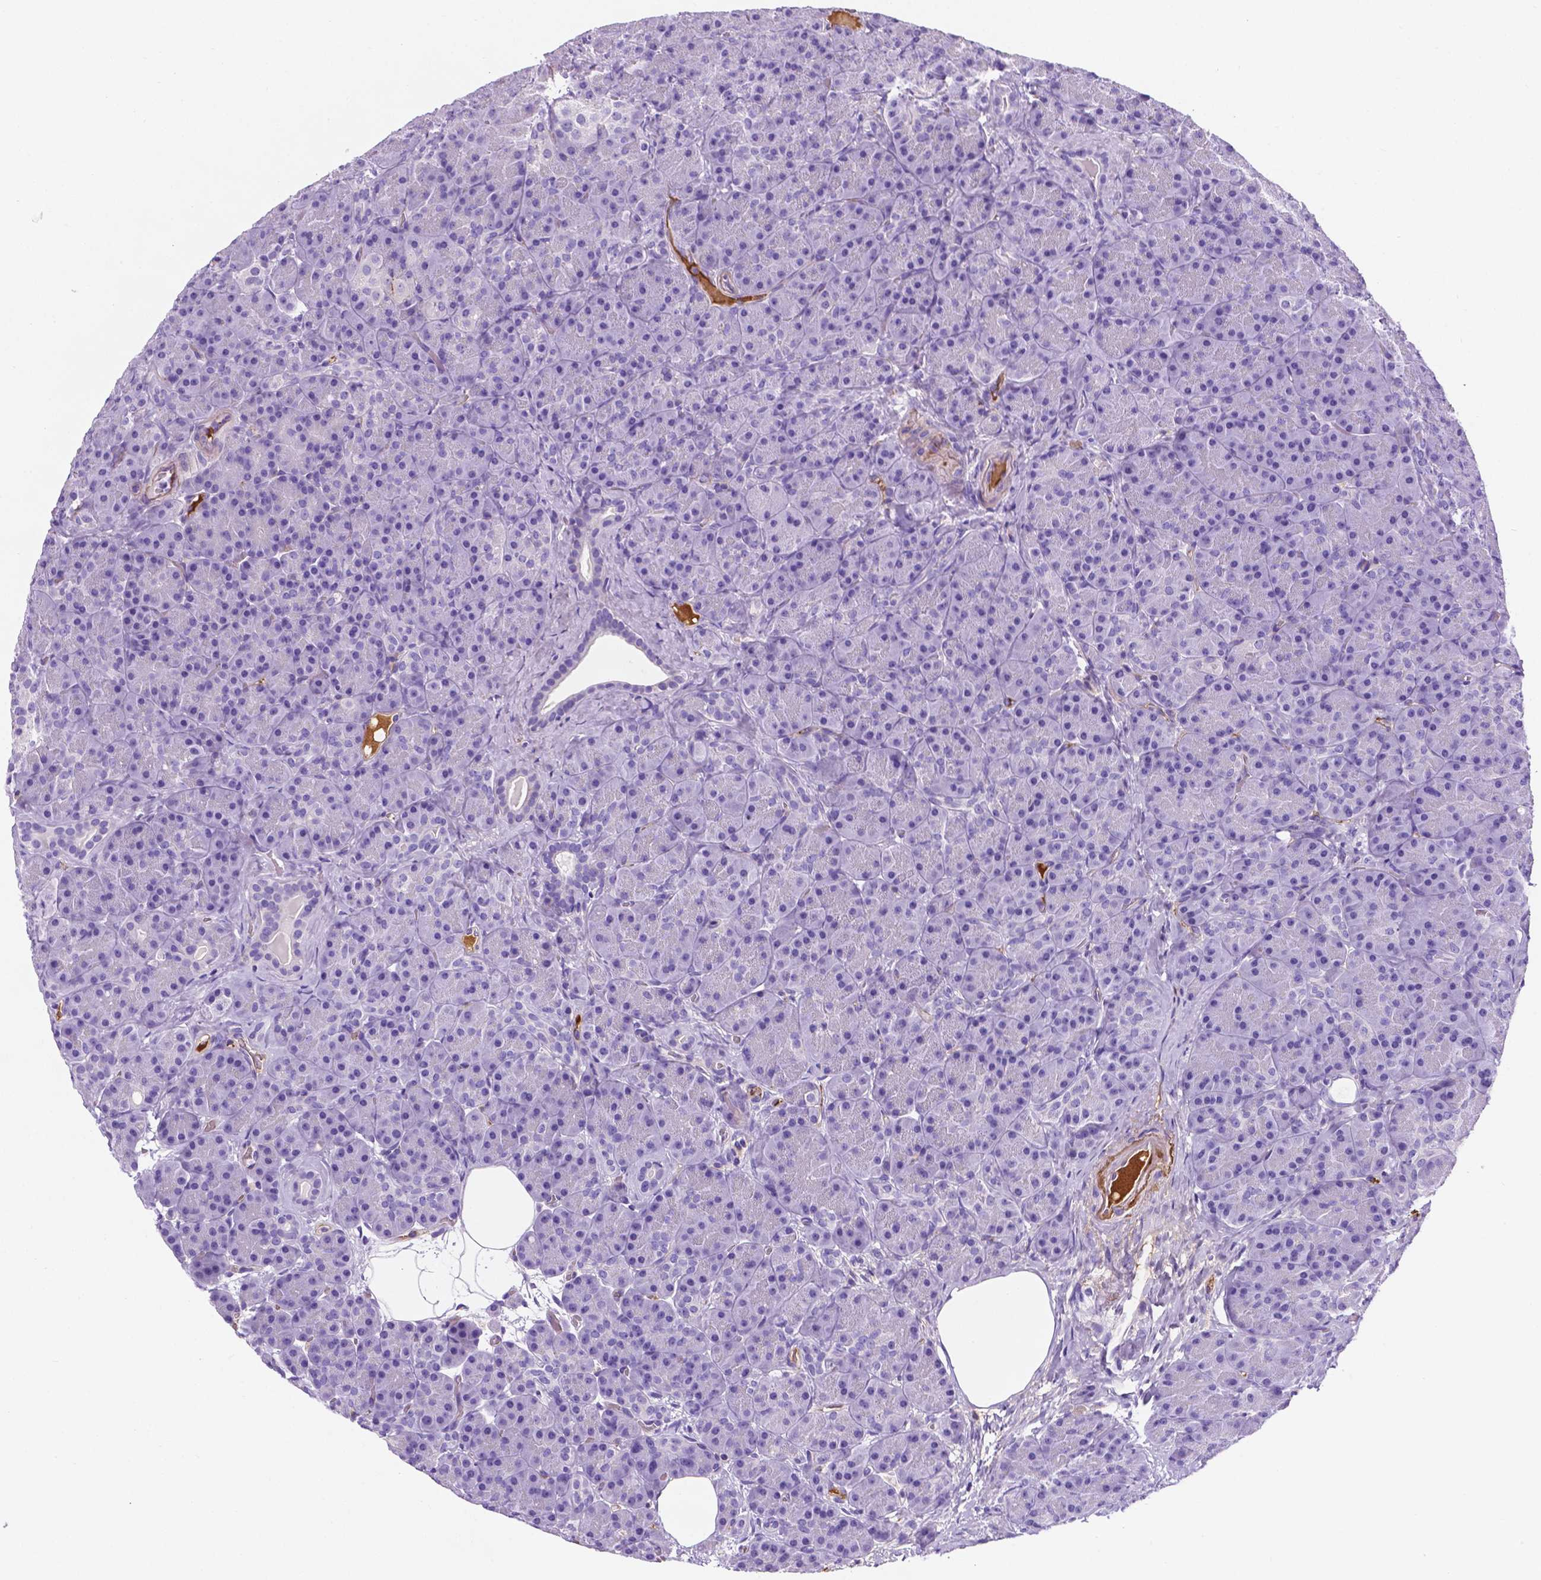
{"staining": {"intensity": "negative", "quantity": "none", "location": "none"}, "tissue": "pancreas", "cell_type": "Exocrine glandular cells", "image_type": "normal", "snomed": [{"axis": "morphology", "description": "Normal tissue, NOS"}, {"axis": "topography", "description": "Pancreas"}], "caption": "Protein analysis of unremarkable pancreas reveals no significant staining in exocrine glandular cells.", "gene": "APOE", "patient": {"sex": "male", "age": 57}}